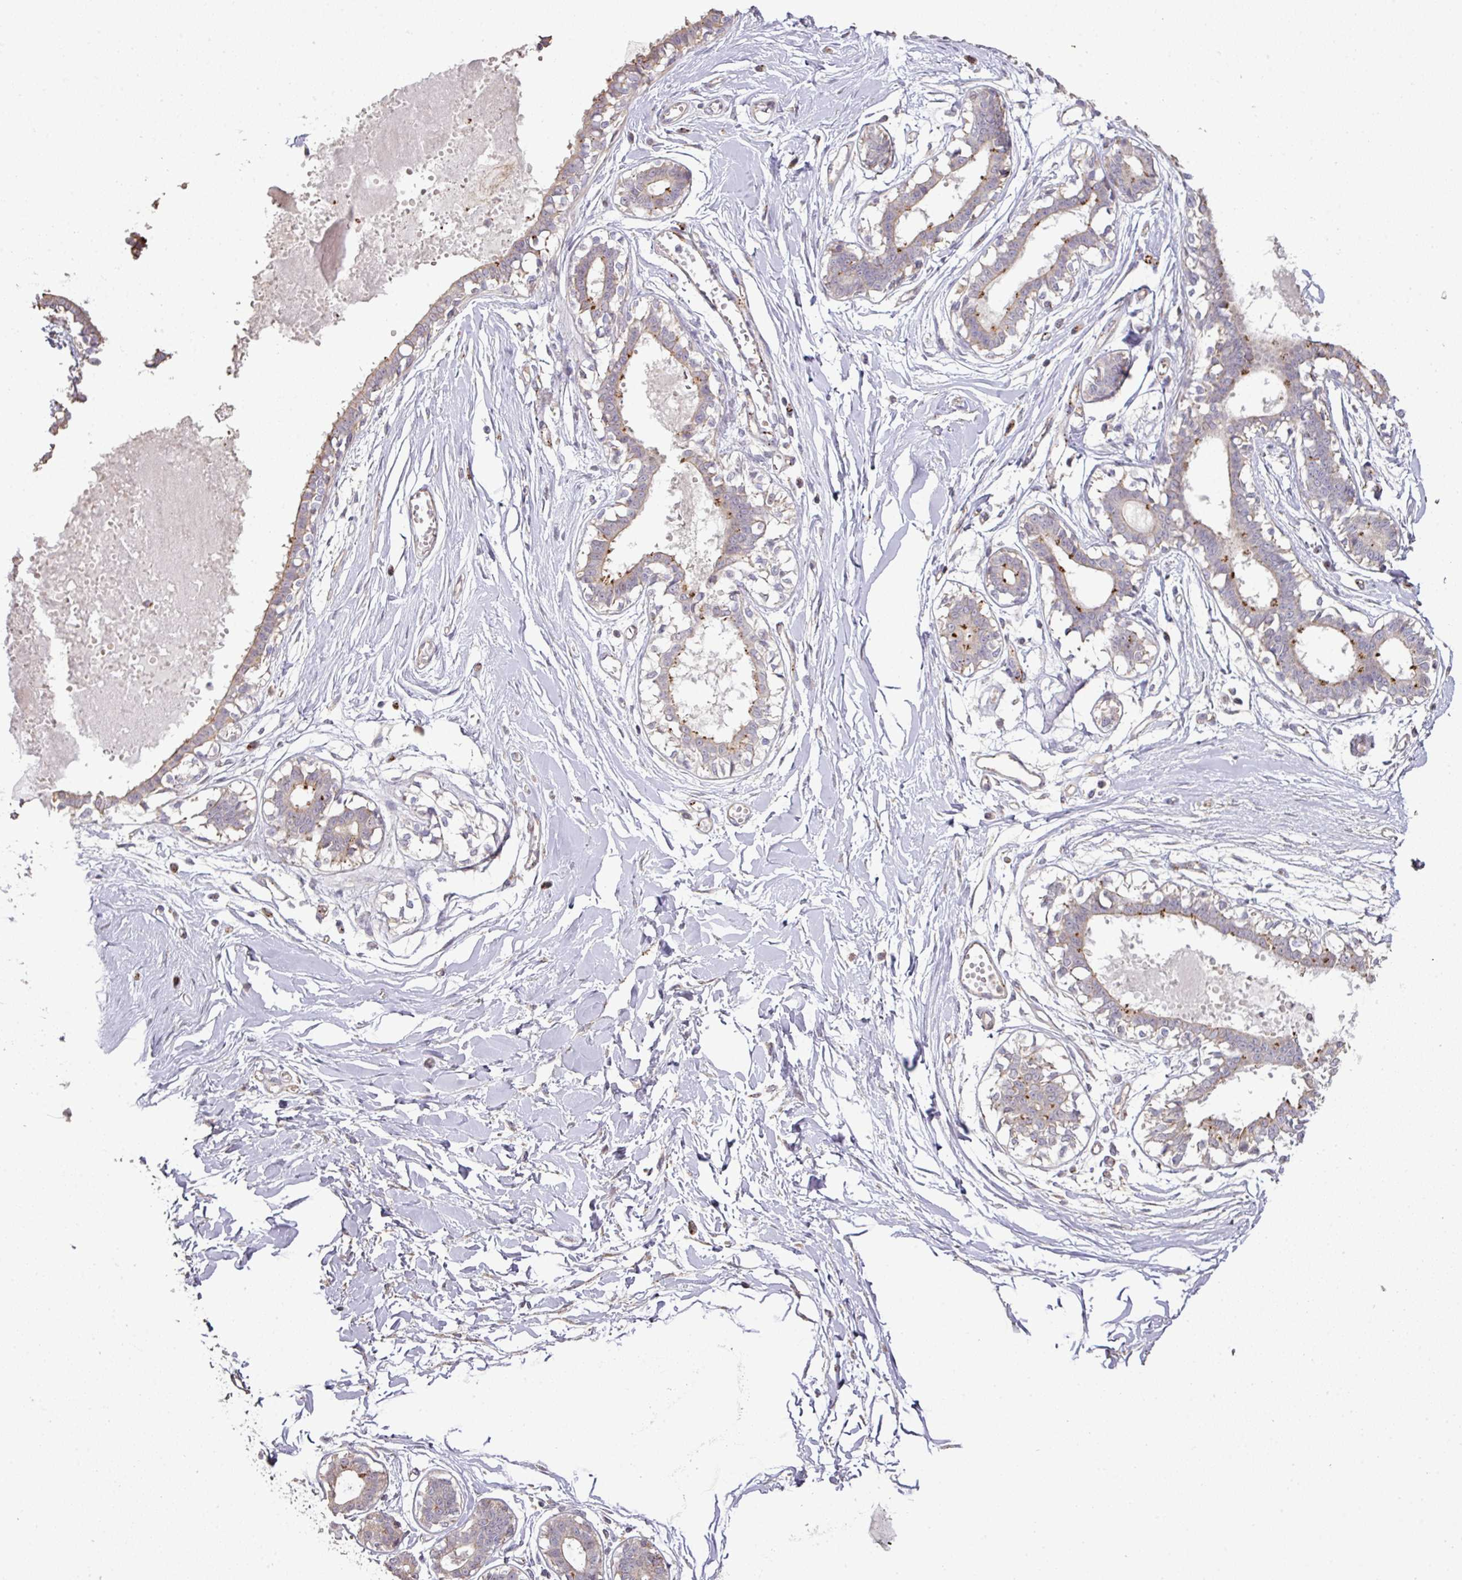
{"staining": {"intensity": "negative", "quantity": "none", "location": "none"}, "tissue": "breast", "cell_type": "Adipocytes", "image_type": "normal", "snomed": [{"axis": "morphology", "description": "Normal tissue, NOS"}, {"axis": "topography", "description": "Breast"}], "caption": "The photomicrograph displays no staining of adipocytes in normal breast. (Immunohistochemistry, brightfield microscopy, high magnification).", "gene": "CXCR5", "patient": {"sex": "female", "age": 45}}